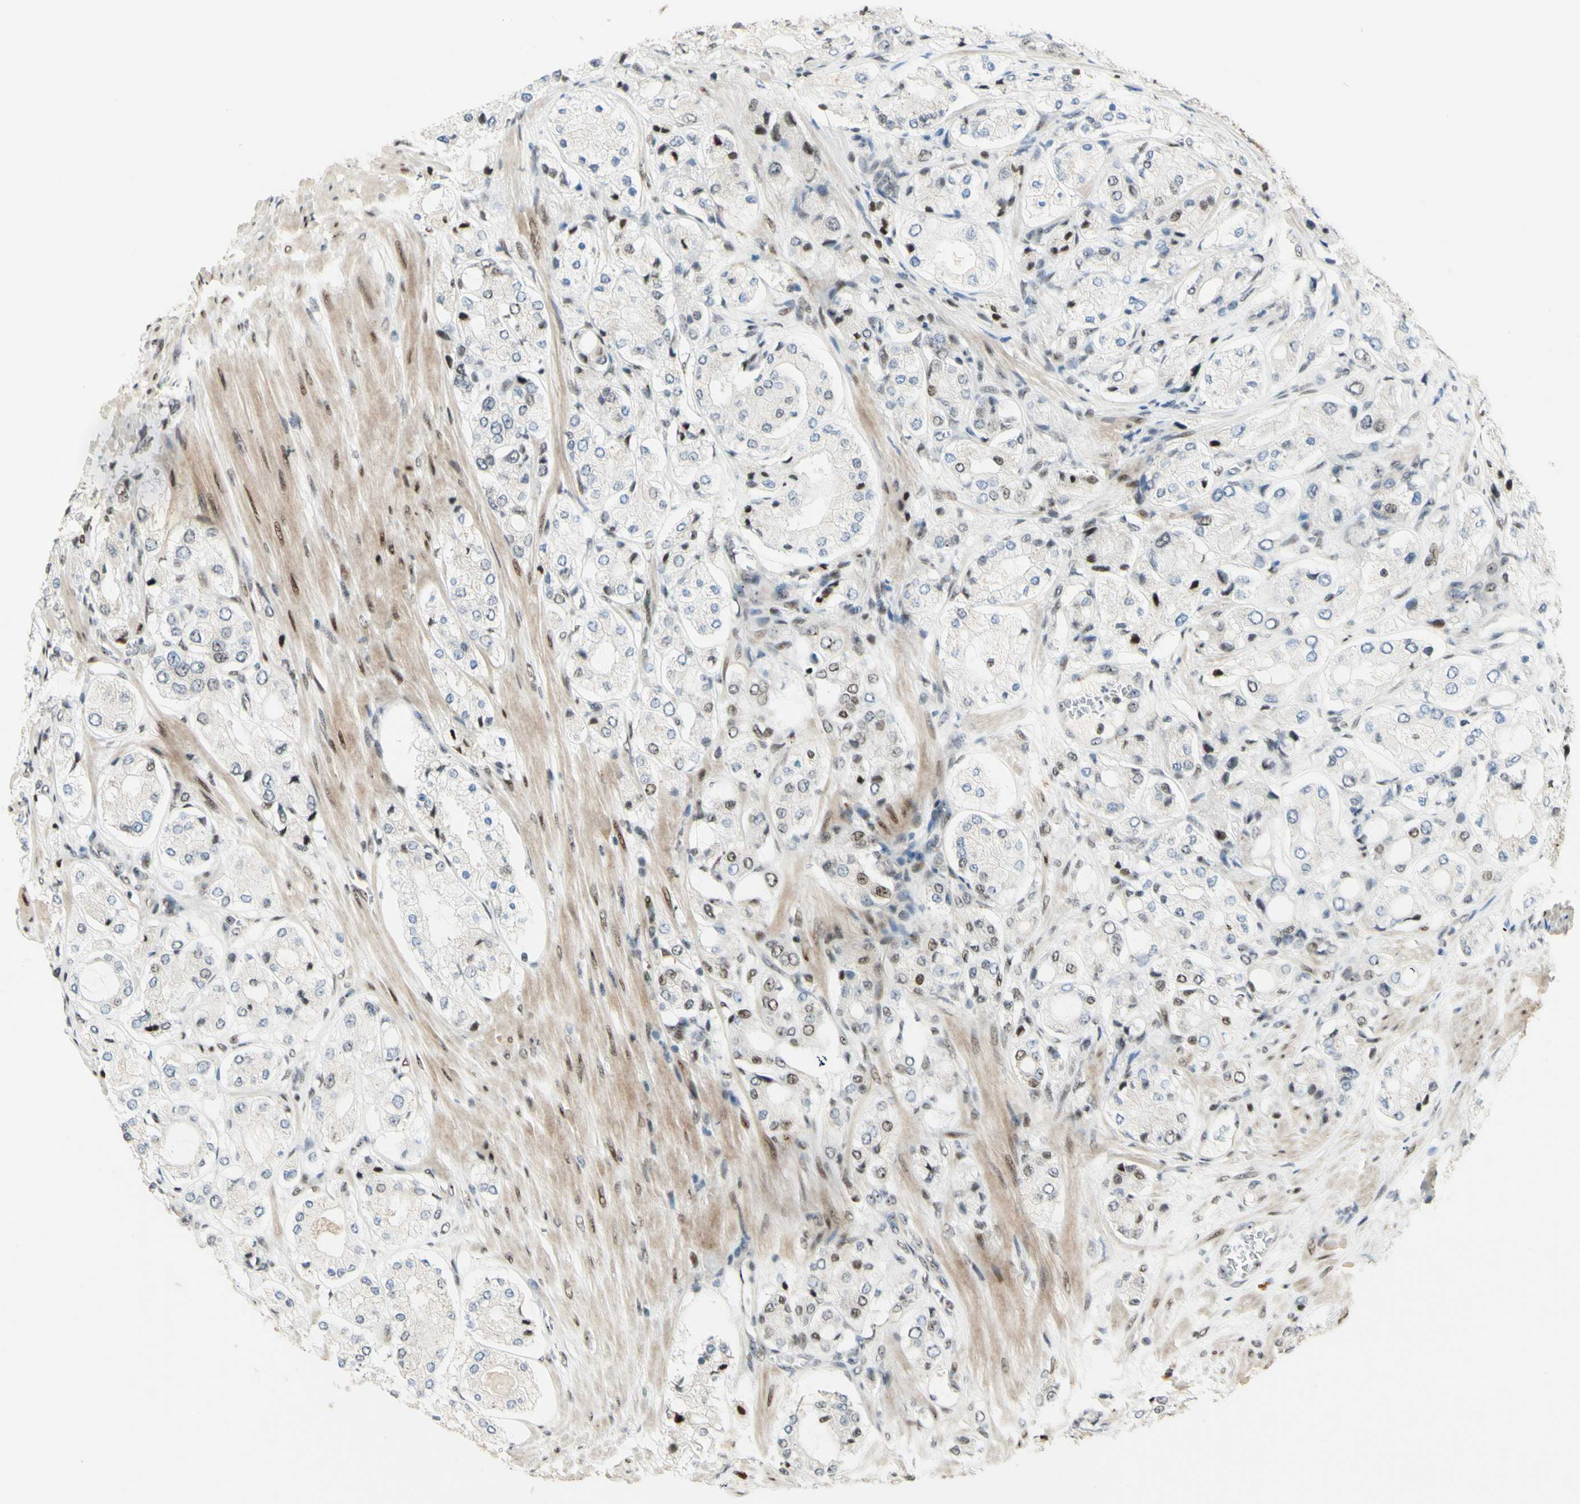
{"staining": {"intensity": "moderate", "quantity": "25%-75%", "location": "nuclear"}, "tissue": "prostate cancer", "cell_type": "Tumor cells", "image_type": "cancer", "snomed": [{"axis": "morphology", "description": "Adenocarcinoma, High grade"}, {"axis": "topography", "description": "Prostate"}], "caption": "Prostate cancer (adenocarcinoma (high-grade)) was stained to show a protein in brown. There is medium levels of moderate nuclear staining in approximately 25%-75% of tumor cells. (DAB = brown stain, brightfield microscopy at high magnification).", "gene": "DHX9", "patient": {"sex": "male", "age": 65}}